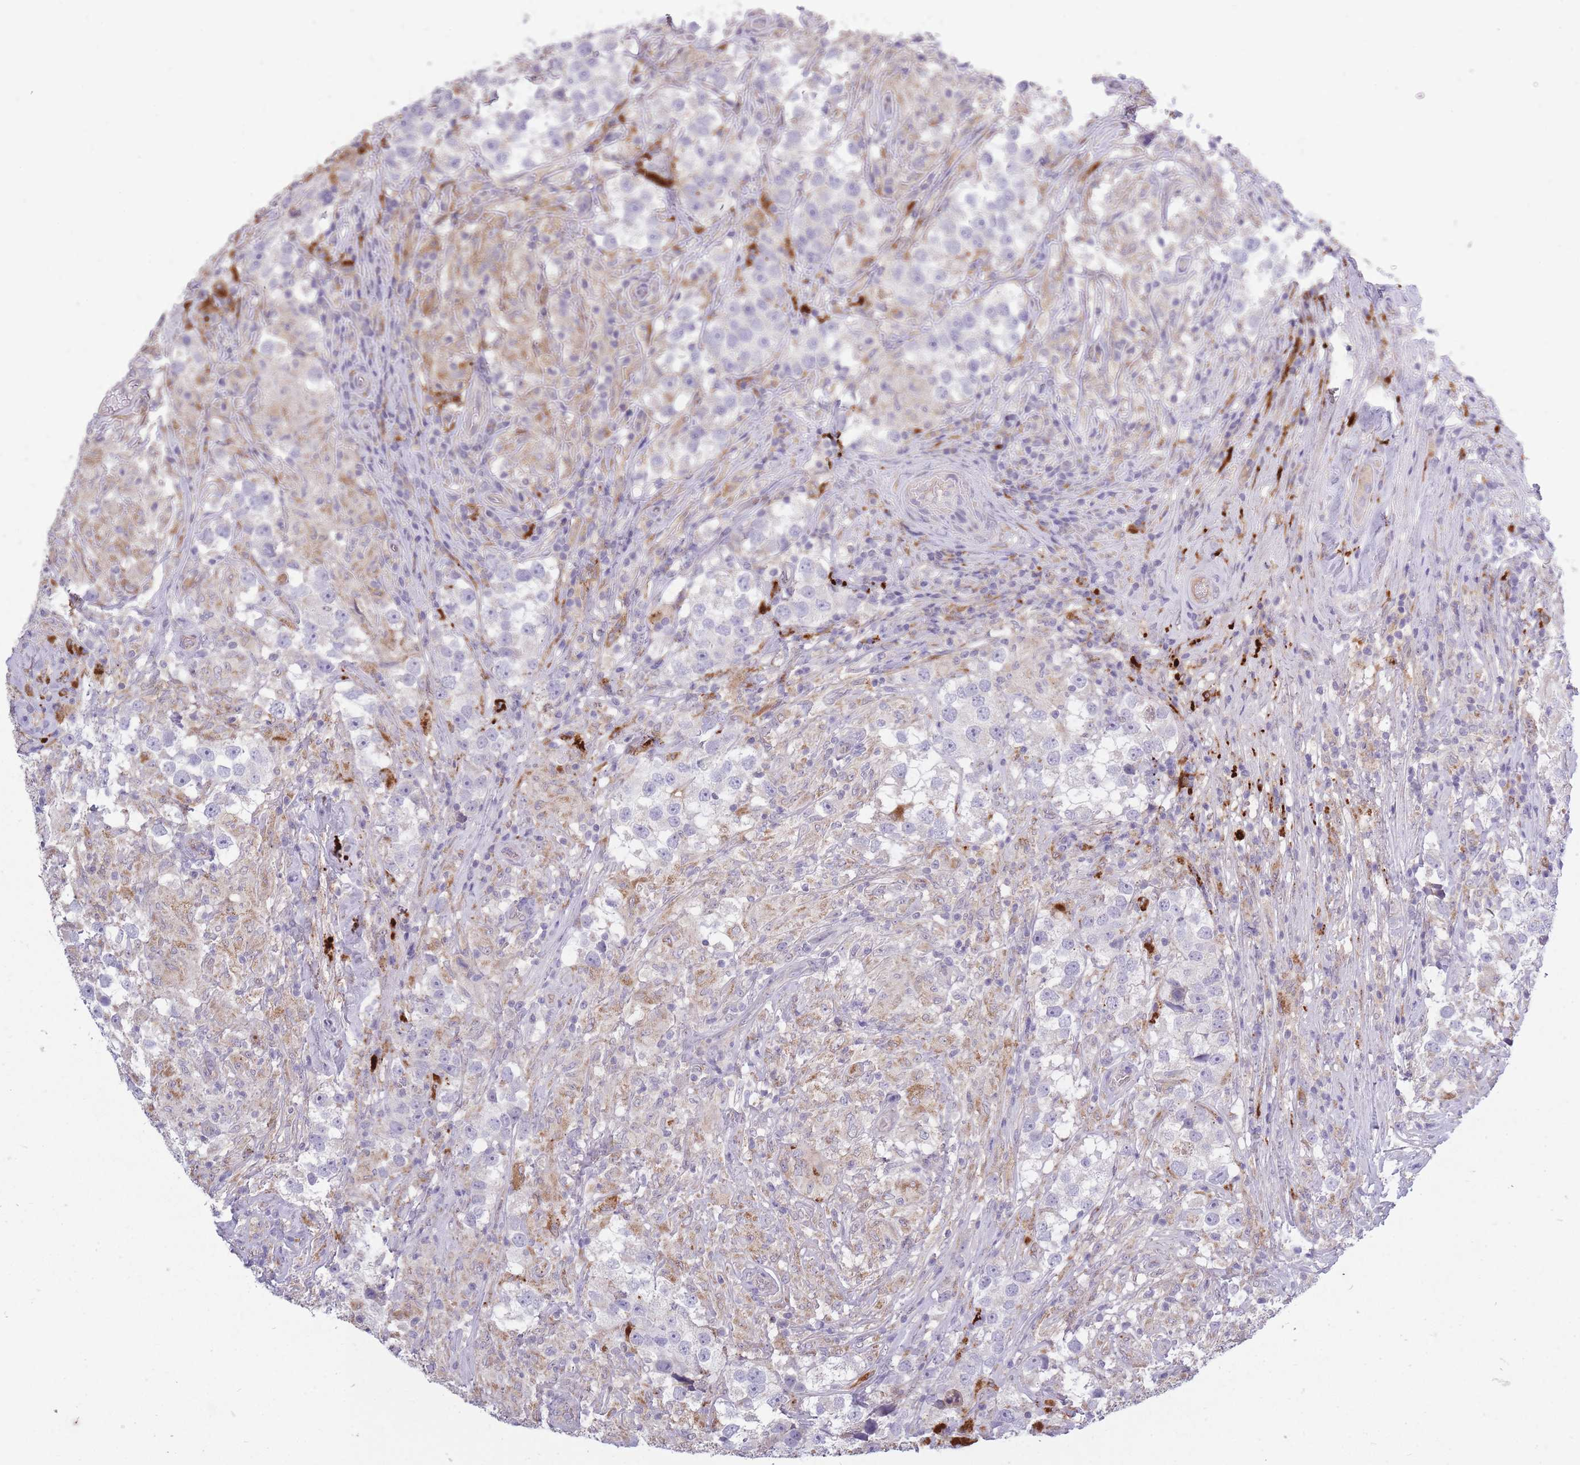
{"staining": {"intensity": "negative", "quantity": "none", "location": "none"}, "tissue": "testis cancer", "cell_type": "Tumor cells", "image_type": "cancer", "snomed": [{"axis": "morphology", "description": "Seminoma, NOS"}, {"axis": "topography", "description": "Testis"}], "caption": "Tumor cells are negative for brown protein staining in testis cancer (seminoma).", "gene": "TRIM61", "patient": {"sex": "male", "age": 46}}